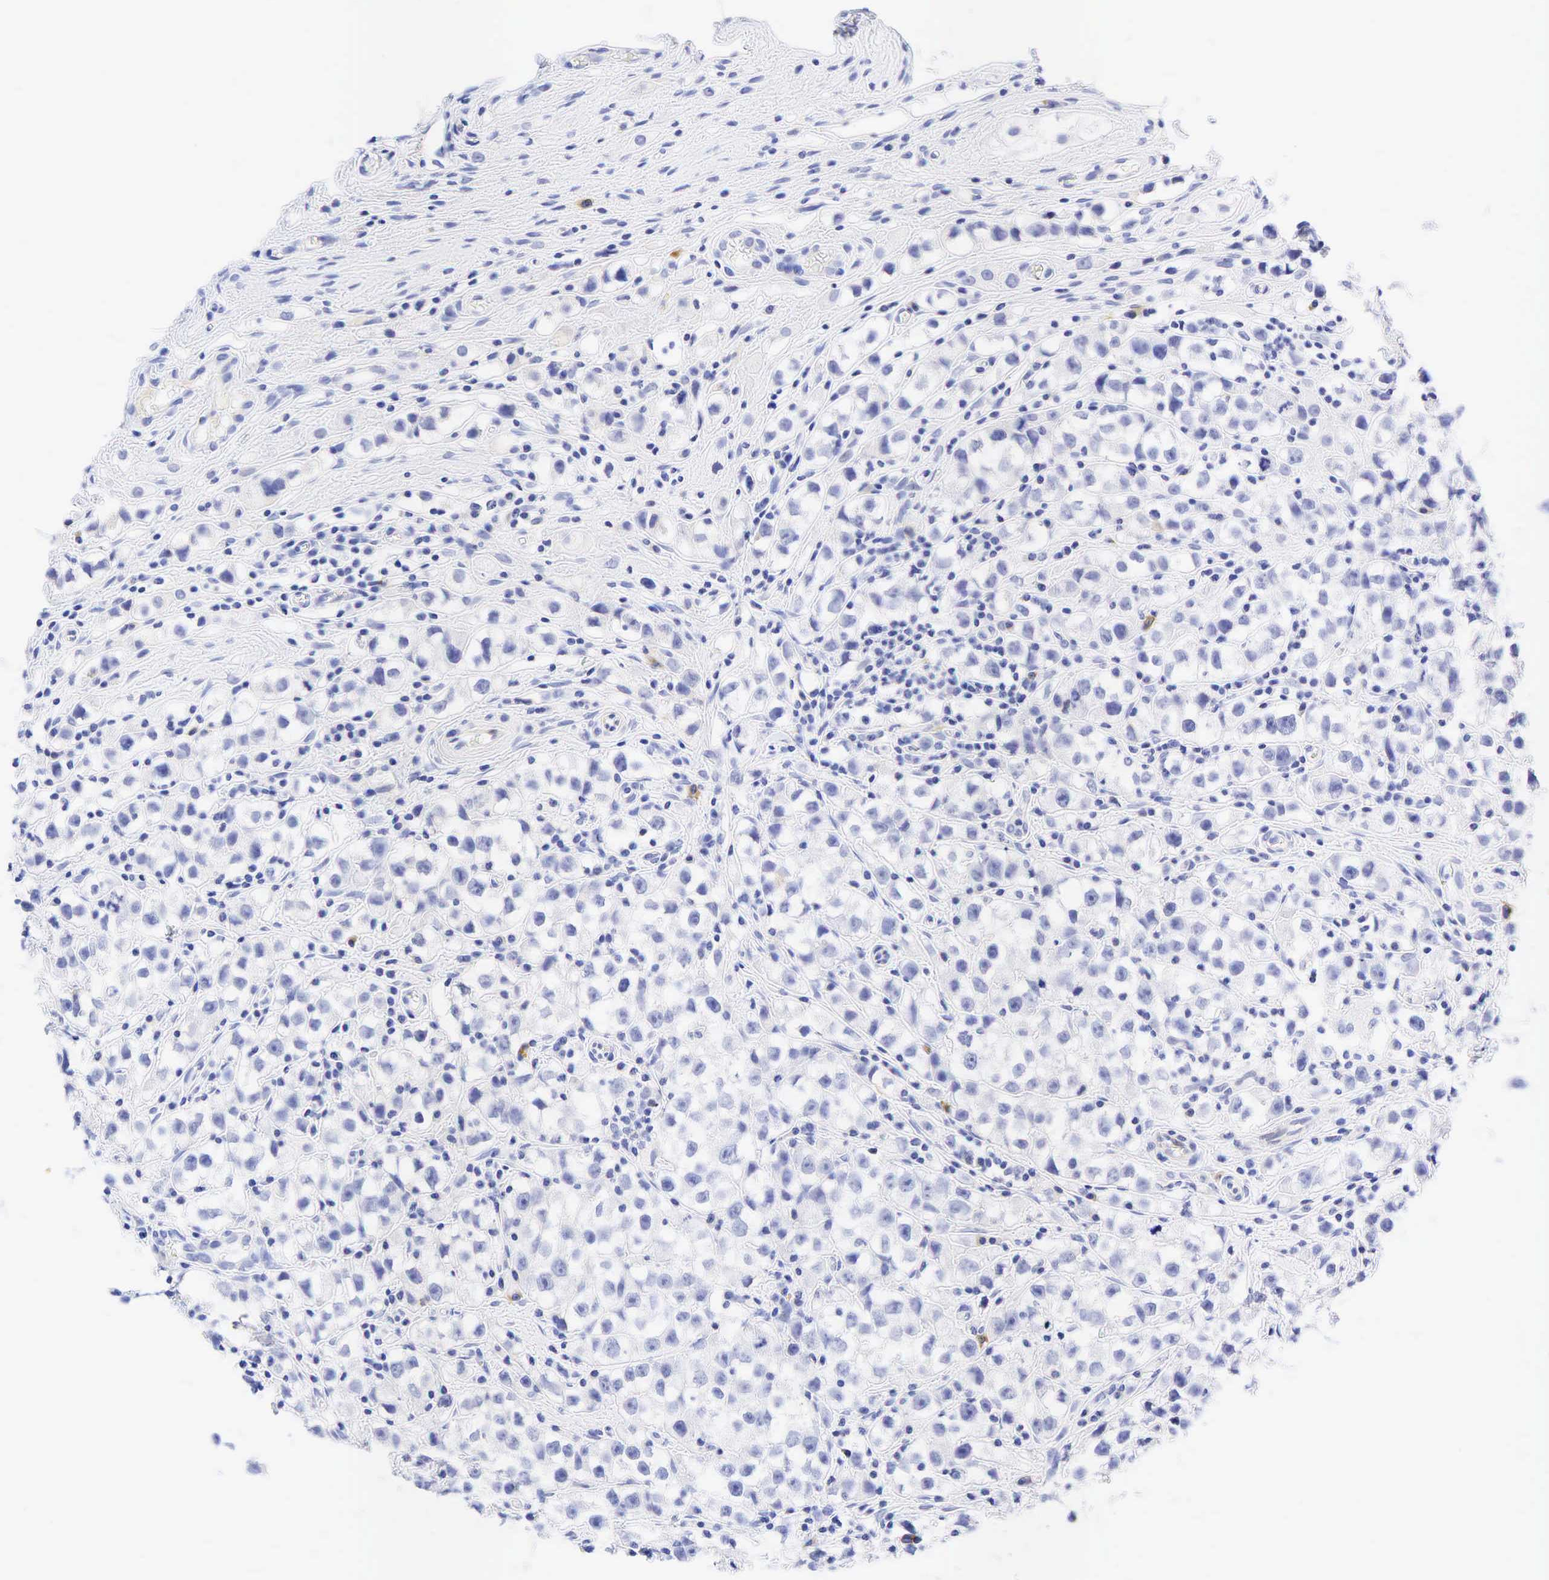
{"staining": {"intensity": "negative", "quantity": "none", "location": "none"}, "tissue": "testis cancer", "cell_type": "Tumor cells", "image_type": "cancer", "snomed": [{"axis": "morphology", "description": "Seminoma, NOS"}, {"axis": "topography", "description": "Testis"}], "caption": "There is no significant positivity in tumor cells of testis seminoma.", "gene": "TNFRSF8", "patient": {"sex": "male", "age": 35}}